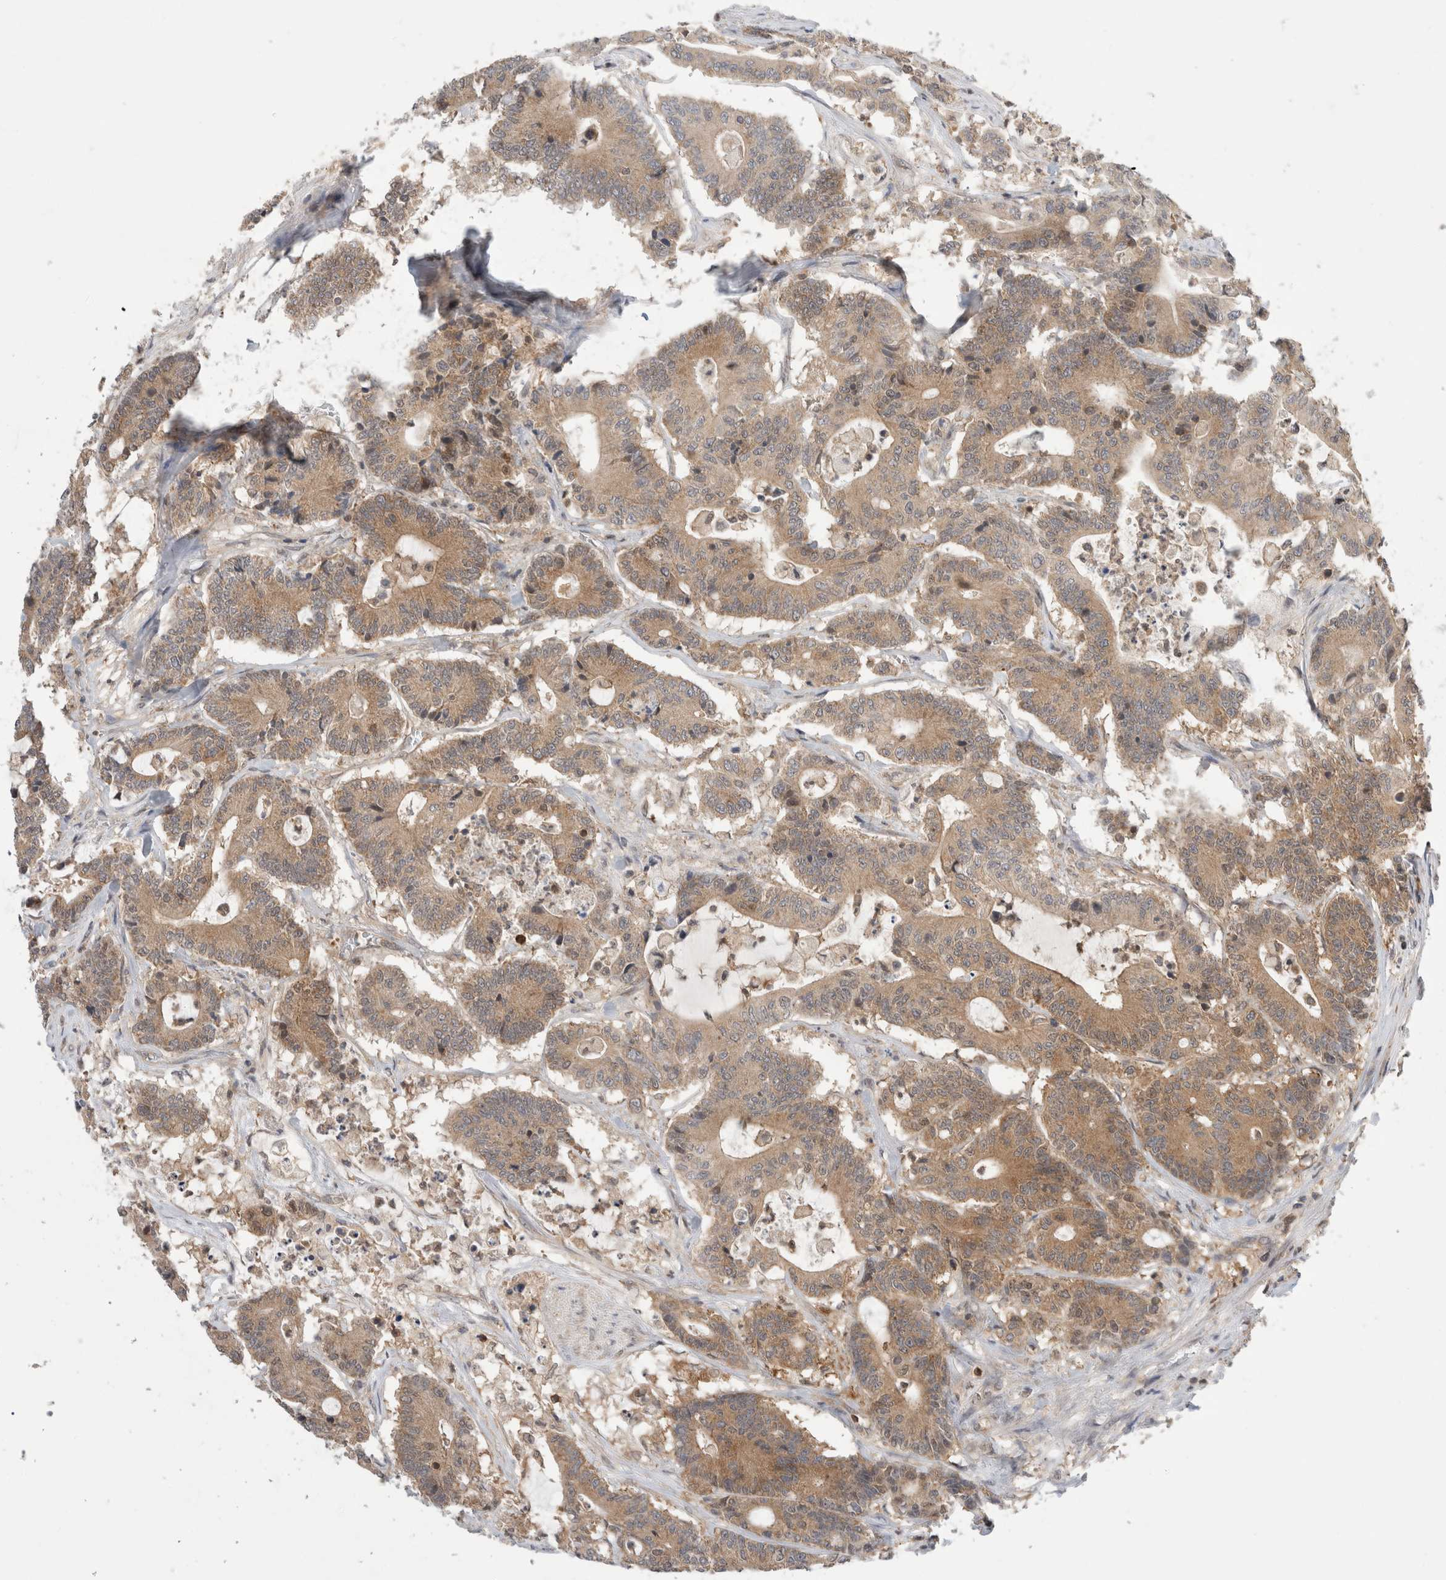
{"staining": {"intensity": "moderate", "quantity": ">75%", "location": "cytoplasmic/membranous"}, "tissue": "colorectal cancer", "cell_type": "Tumor cells", "image_type": "cancer", "snomed": [{"axis": "morphology", "description": "Adenocarcinoma, NOS"}, {"axis": "topography", "description": "Colon"}], "caption": "Human colorectal cancer stained for a protein (brown) shows moderate cytoplasmic/membranous positive staining in about >75% of tumor cells.", "gene": "NFKB1", "patient": {"sex": "female", "age": 84}}